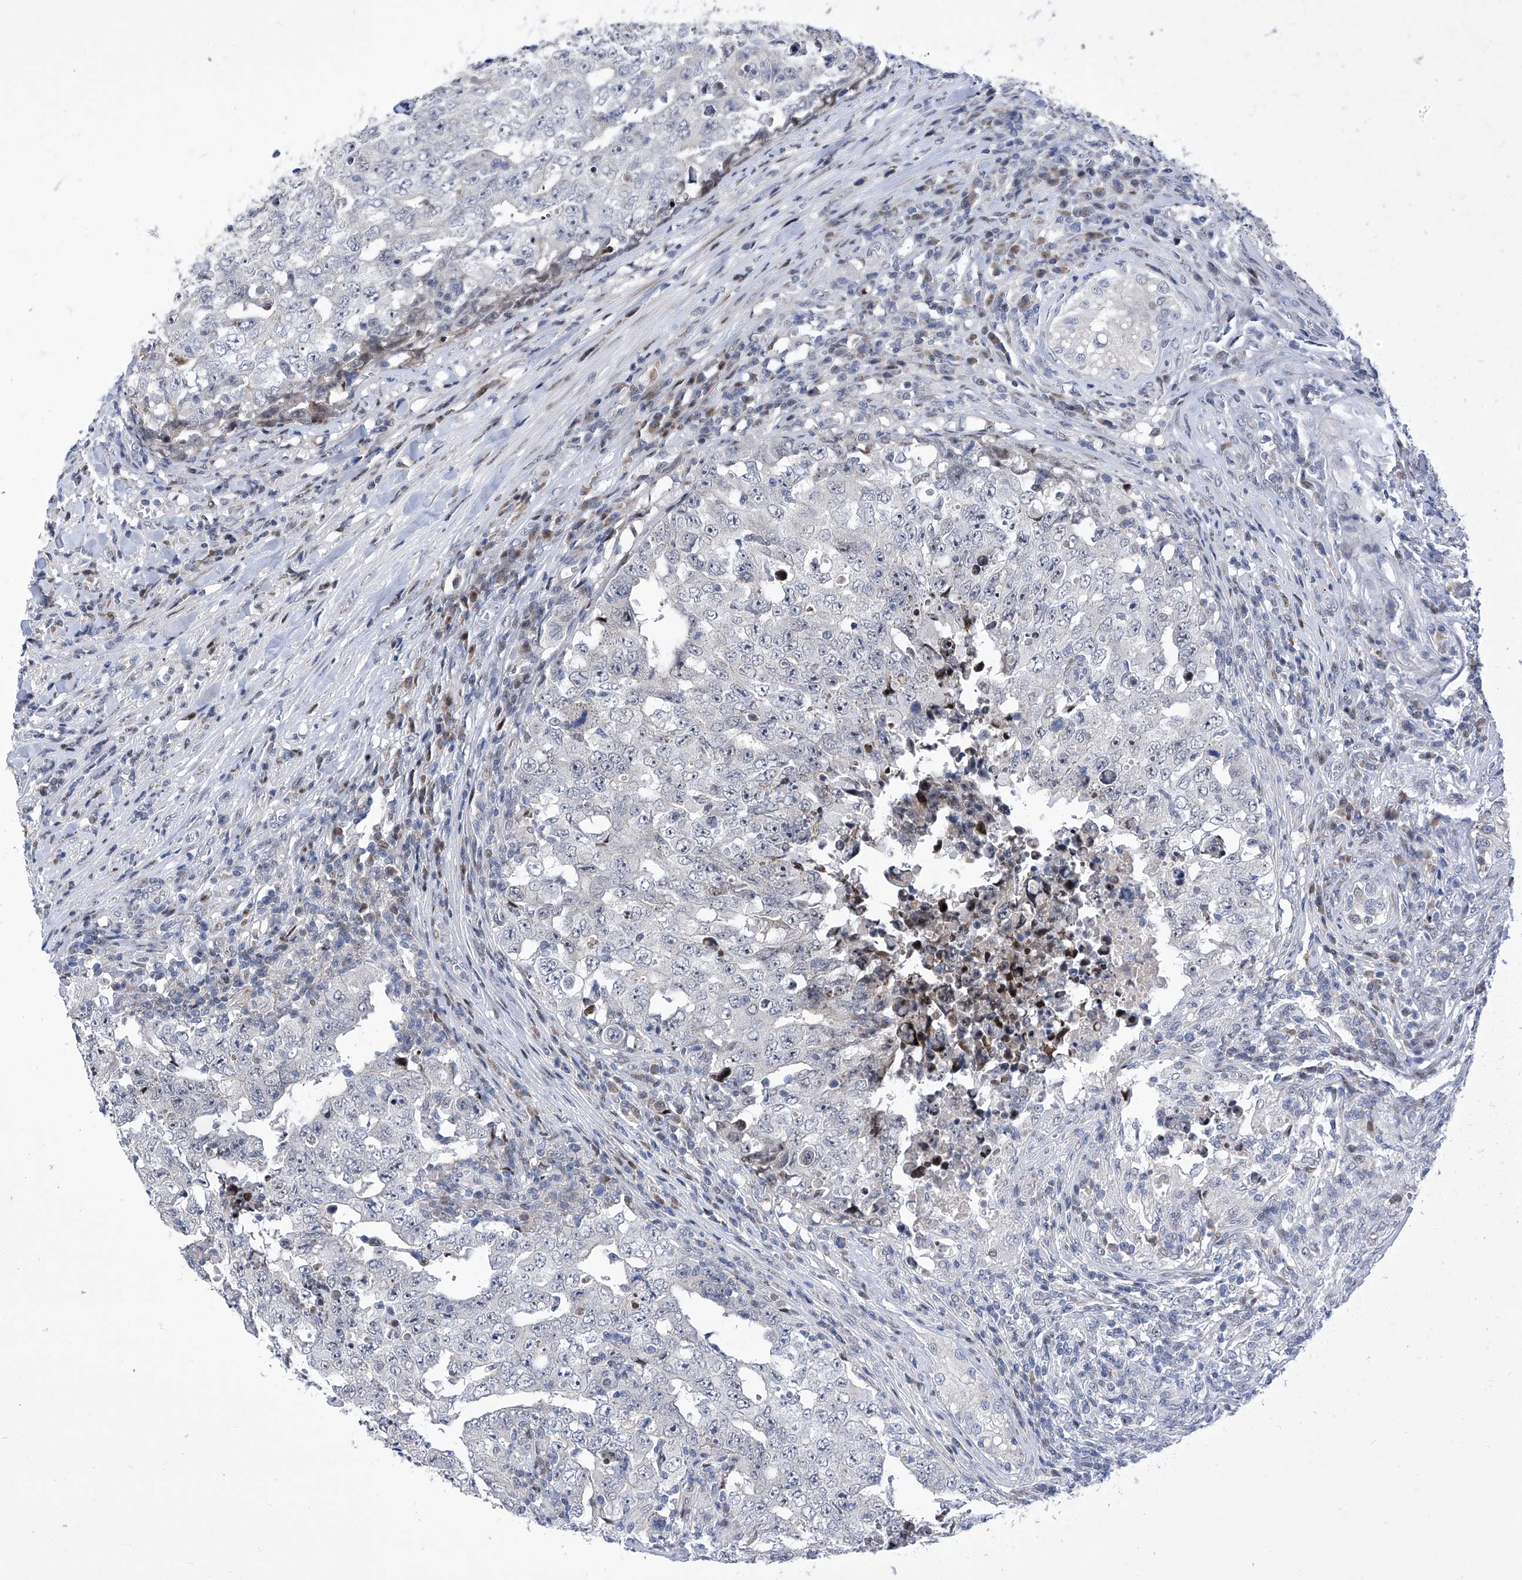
{"staining": {"intensity": "negative", "quantity": "none", "location": "none"}, "tissue": "testis cancer", "cell_type": "Tumor cells", "image_type": "cancer", "snomed": [{"axis": "morphology", "description": "Carcinoma, Embryonal, NOS"}, {"axis": "topography", "description": "Testis"}], "caption": "High magnification brightfield microscopy of testis cancer stained with DAB (3,3'-diaminobenzidine) (brown) and counterstained with hematoxylin (blue): tumor cells show no significant positivity. (Stains: DAB immunohistochemistry with hematoxylin counter stain, Microscopy: brightfield microscopy at high magnification).", "gene": "NUFIP1", "patient": {"sex": "male", "age": 26}}